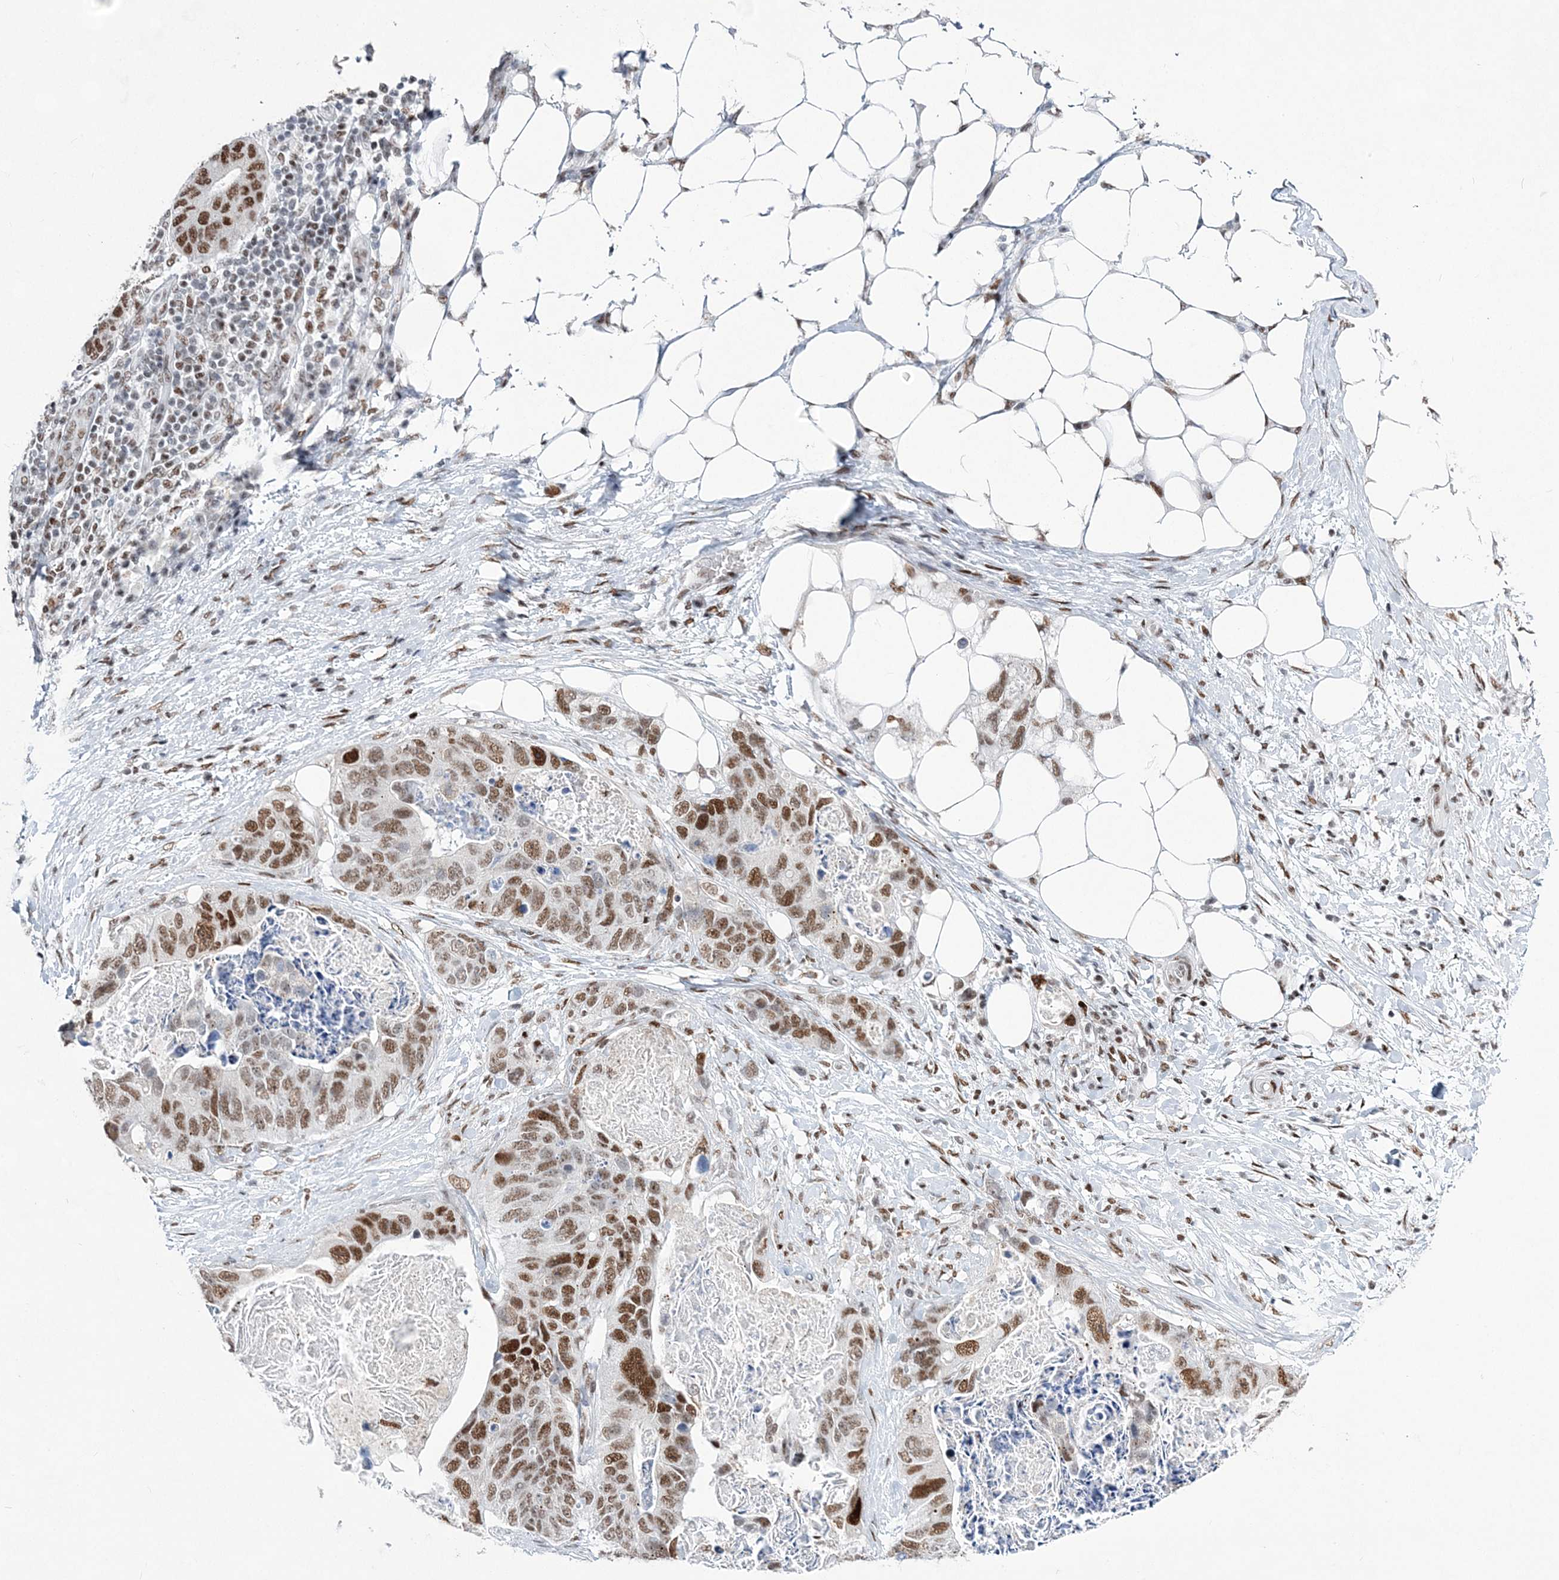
{"staining": {"intensity": "moderate", "quantity": ">75%", "location": "nuclear"}, "tissue": "stomach cancer", "cell_type": "Tumor cells", "image_type": "cancer", "snomed": [{"axis": "morphology", "description": "Adenocarcinoma, NOS"}, {"axis": "topography", "description": "Stomach"}], "caption": "Immunohistochemistry (IHC) image of neoplastic tissue: stomach cancer stained using immunohistochemistry (IHC) reveals medium levels of moderate protein expression localized specifically in the nuclear of tumor cells, appearing as a nuclear brown color.", "gene": "ZBTB7A", "patient": {"sex": "female", "age": 89}}